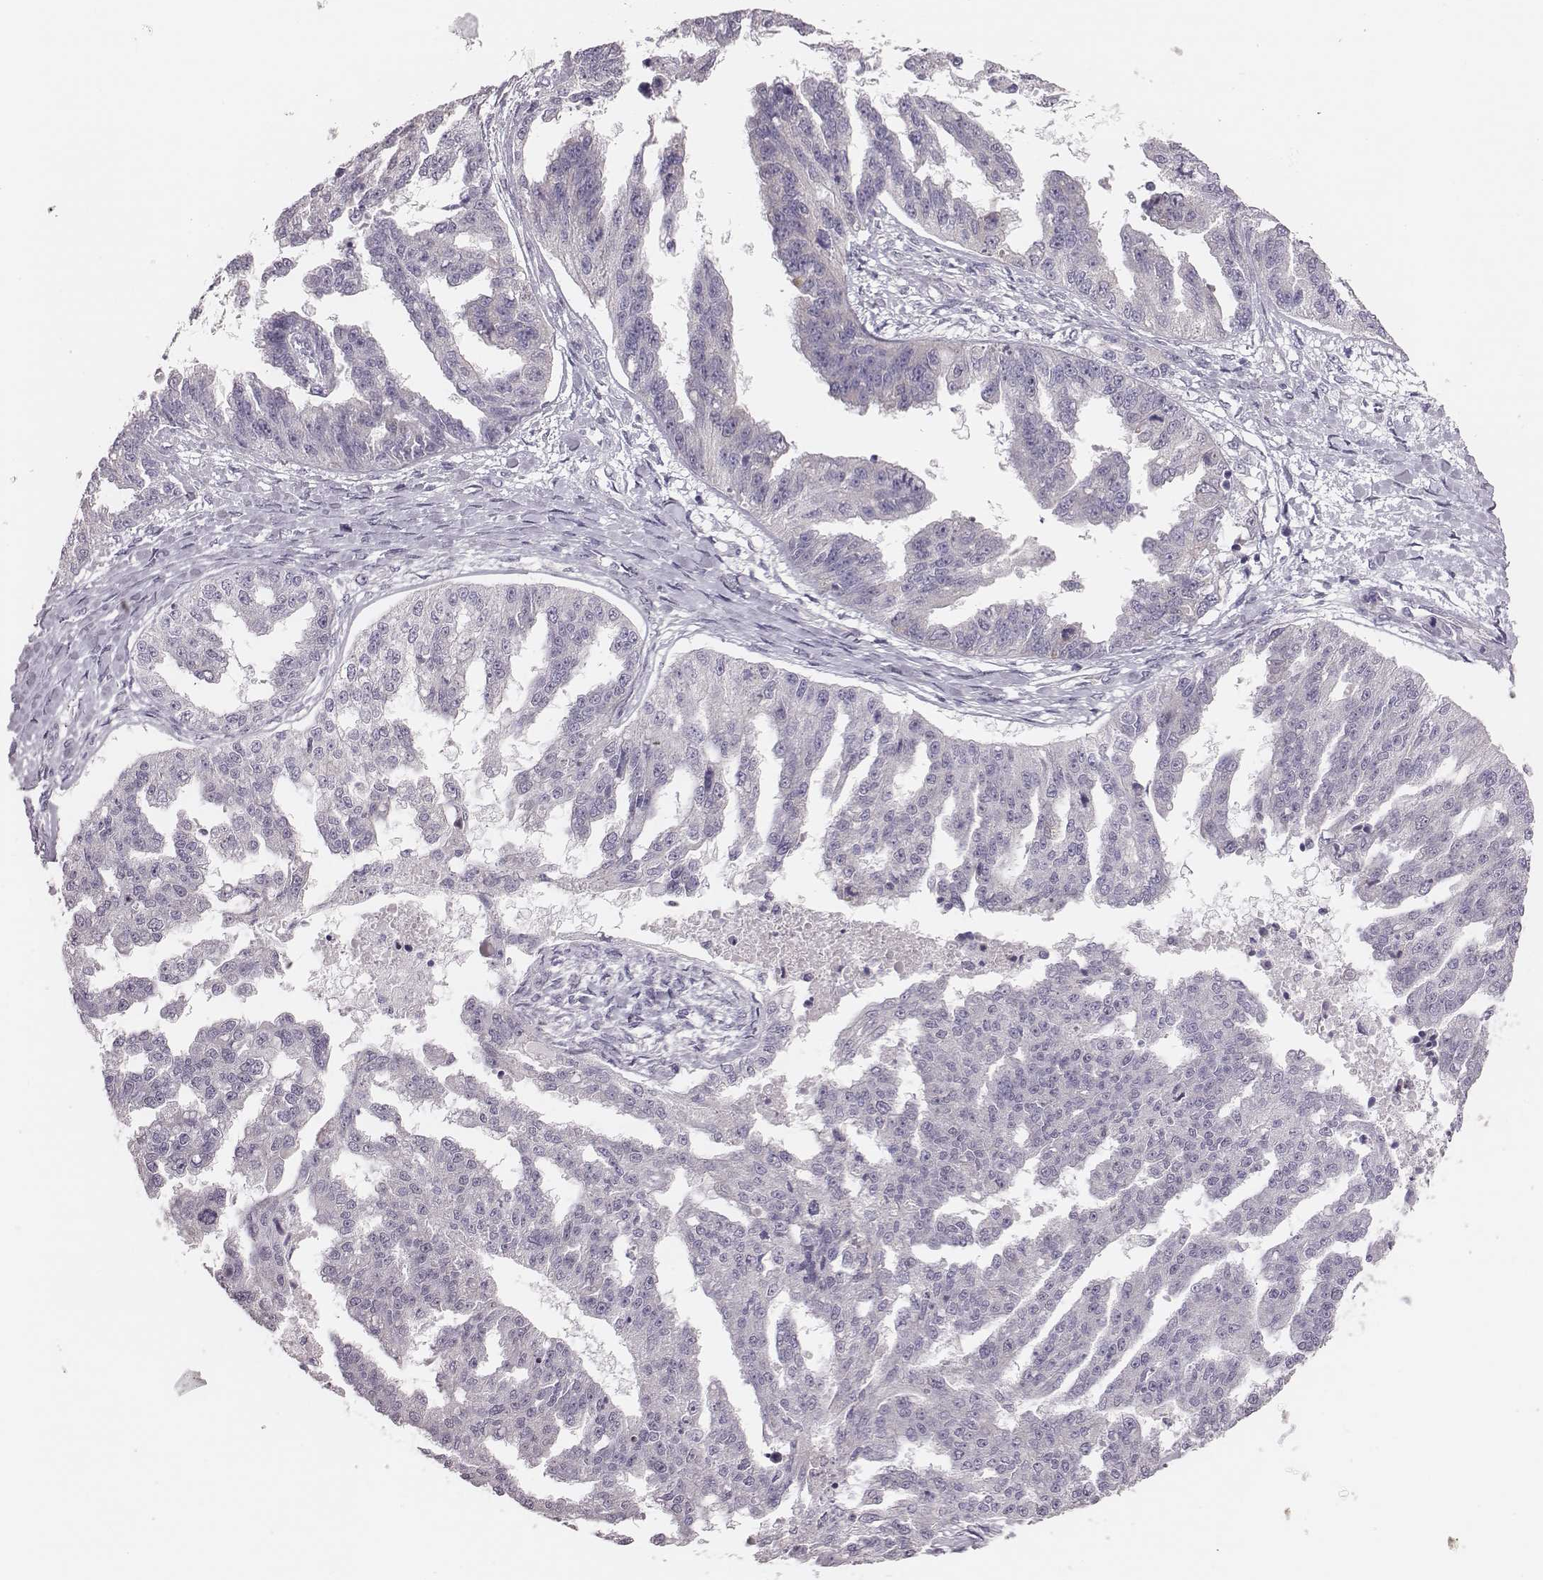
{"staining": {"intensity": "negative", "quantity": "none", "location": "none"}, "tissue": "ovarian cancer", "cell_type": "Tumor cells", "image_type": "cancer", "snomed": [{"axis": "morphology", "description": "Cystadenocarcinoma, serous, NOS"}, {"axis": "topography", "description": "Ovary"}], "caption": "The histopathology image reveals no staining of tumor cells in ovarian cancer (serous cystadenocarcinoma).", "gene": "PBK", "patient": {"sex": "female", "age": 58}}